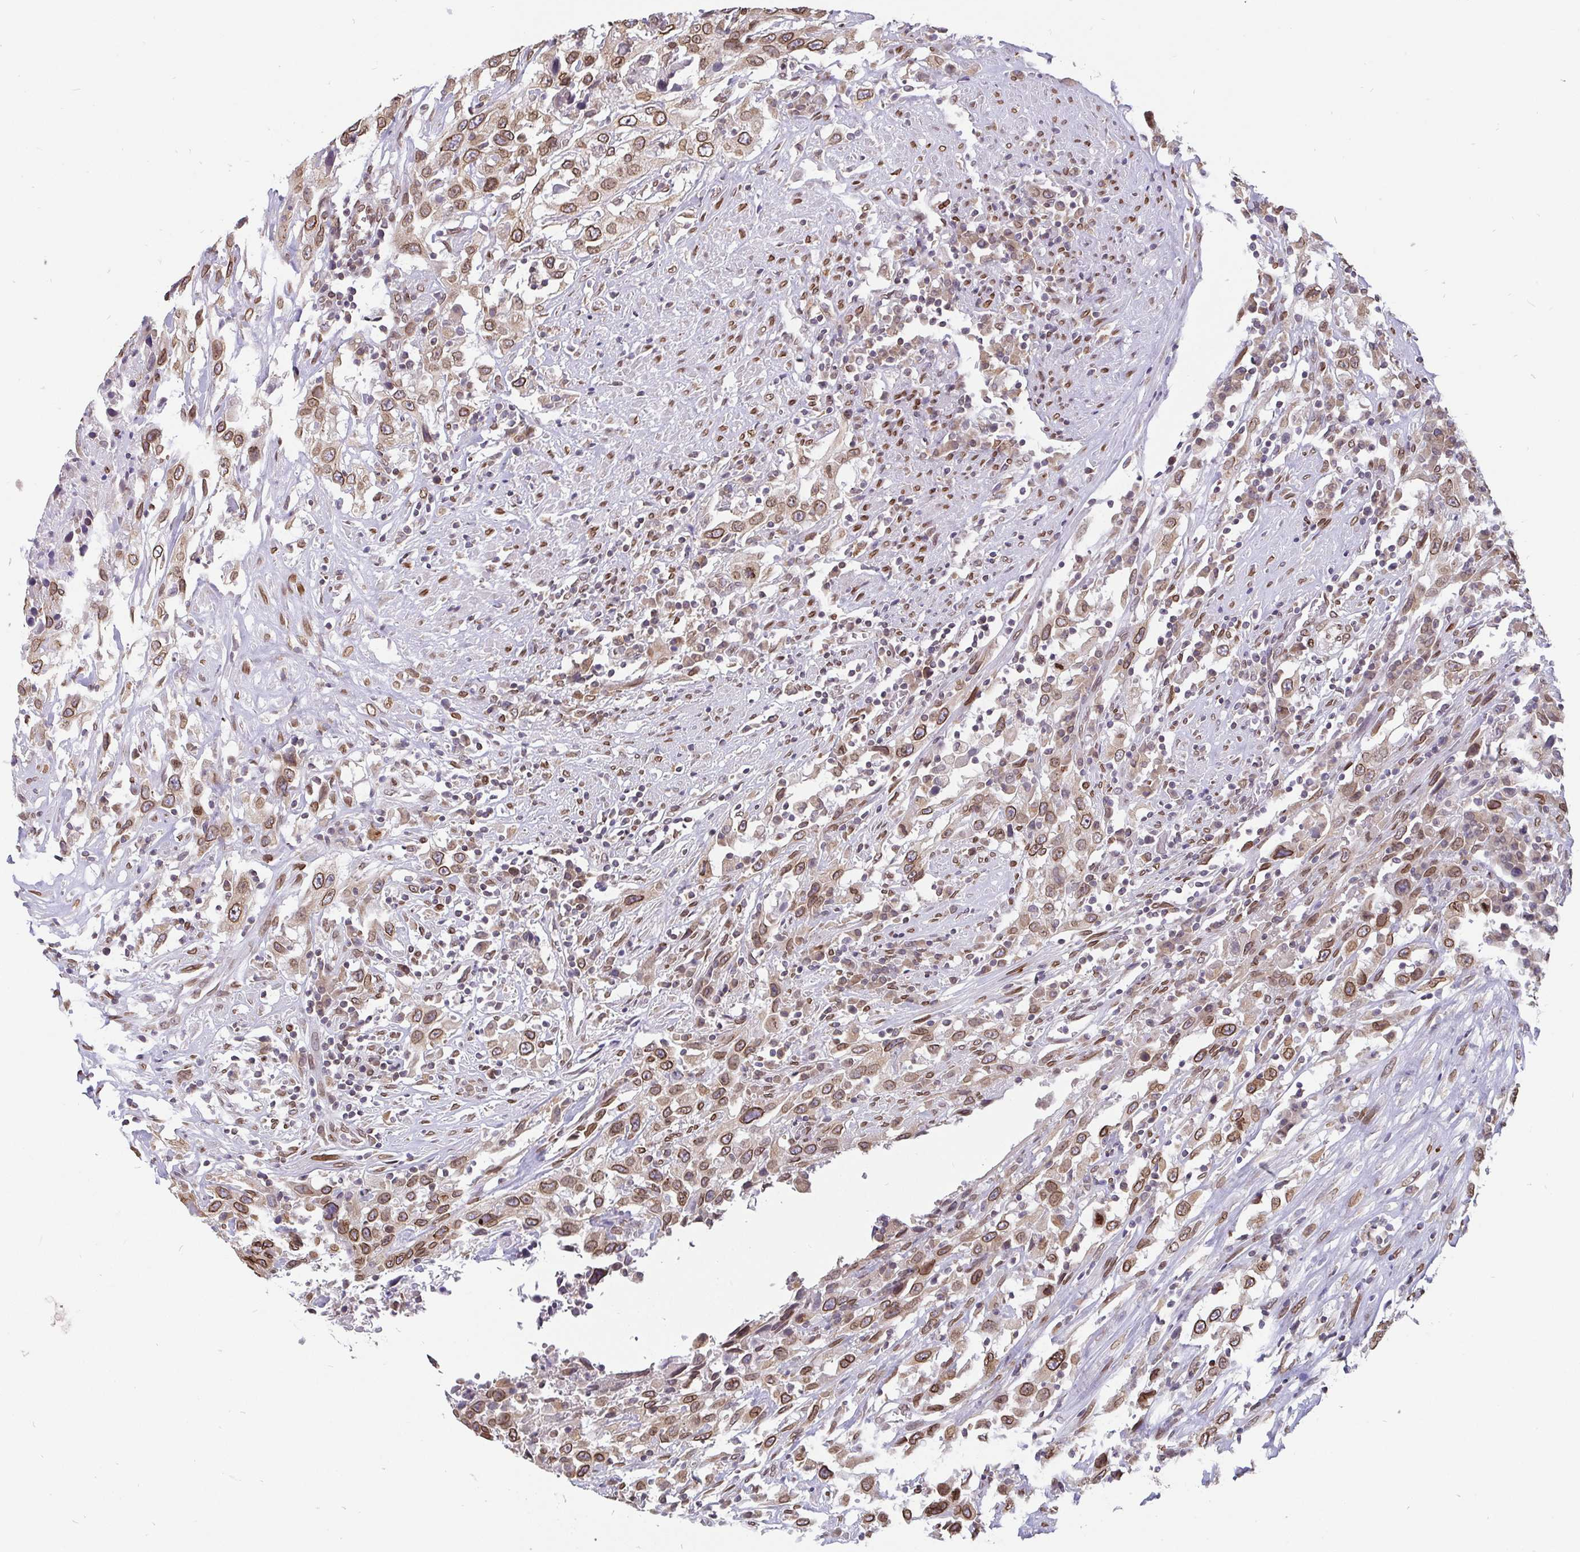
{"staining": {"intensity": "moderate", "quantity": ">75%", "location": "cytoplasmic/membranous,nuclear"}, "tissue": "urothelial cancer", "cell_type": "Tumor cells", "image_type": "cancer", "snomed": [{"axis": "morphology", "description": "Urothelial carcinoma, High grade"}, {"axis": "topography", "description": "Urinary bladder"}], "caption": "A photomicrograph of urothelial cancer stained for a protein shows moderate cytoplasmic/membranous and nuclear brown staining in tumor cells. (DAB (3,3'-diaminobenzidine) = brown stain, brightfield microscopy at high magnification).", "gene": "EMD", "patient": {"sex": "male", "age": 61}}